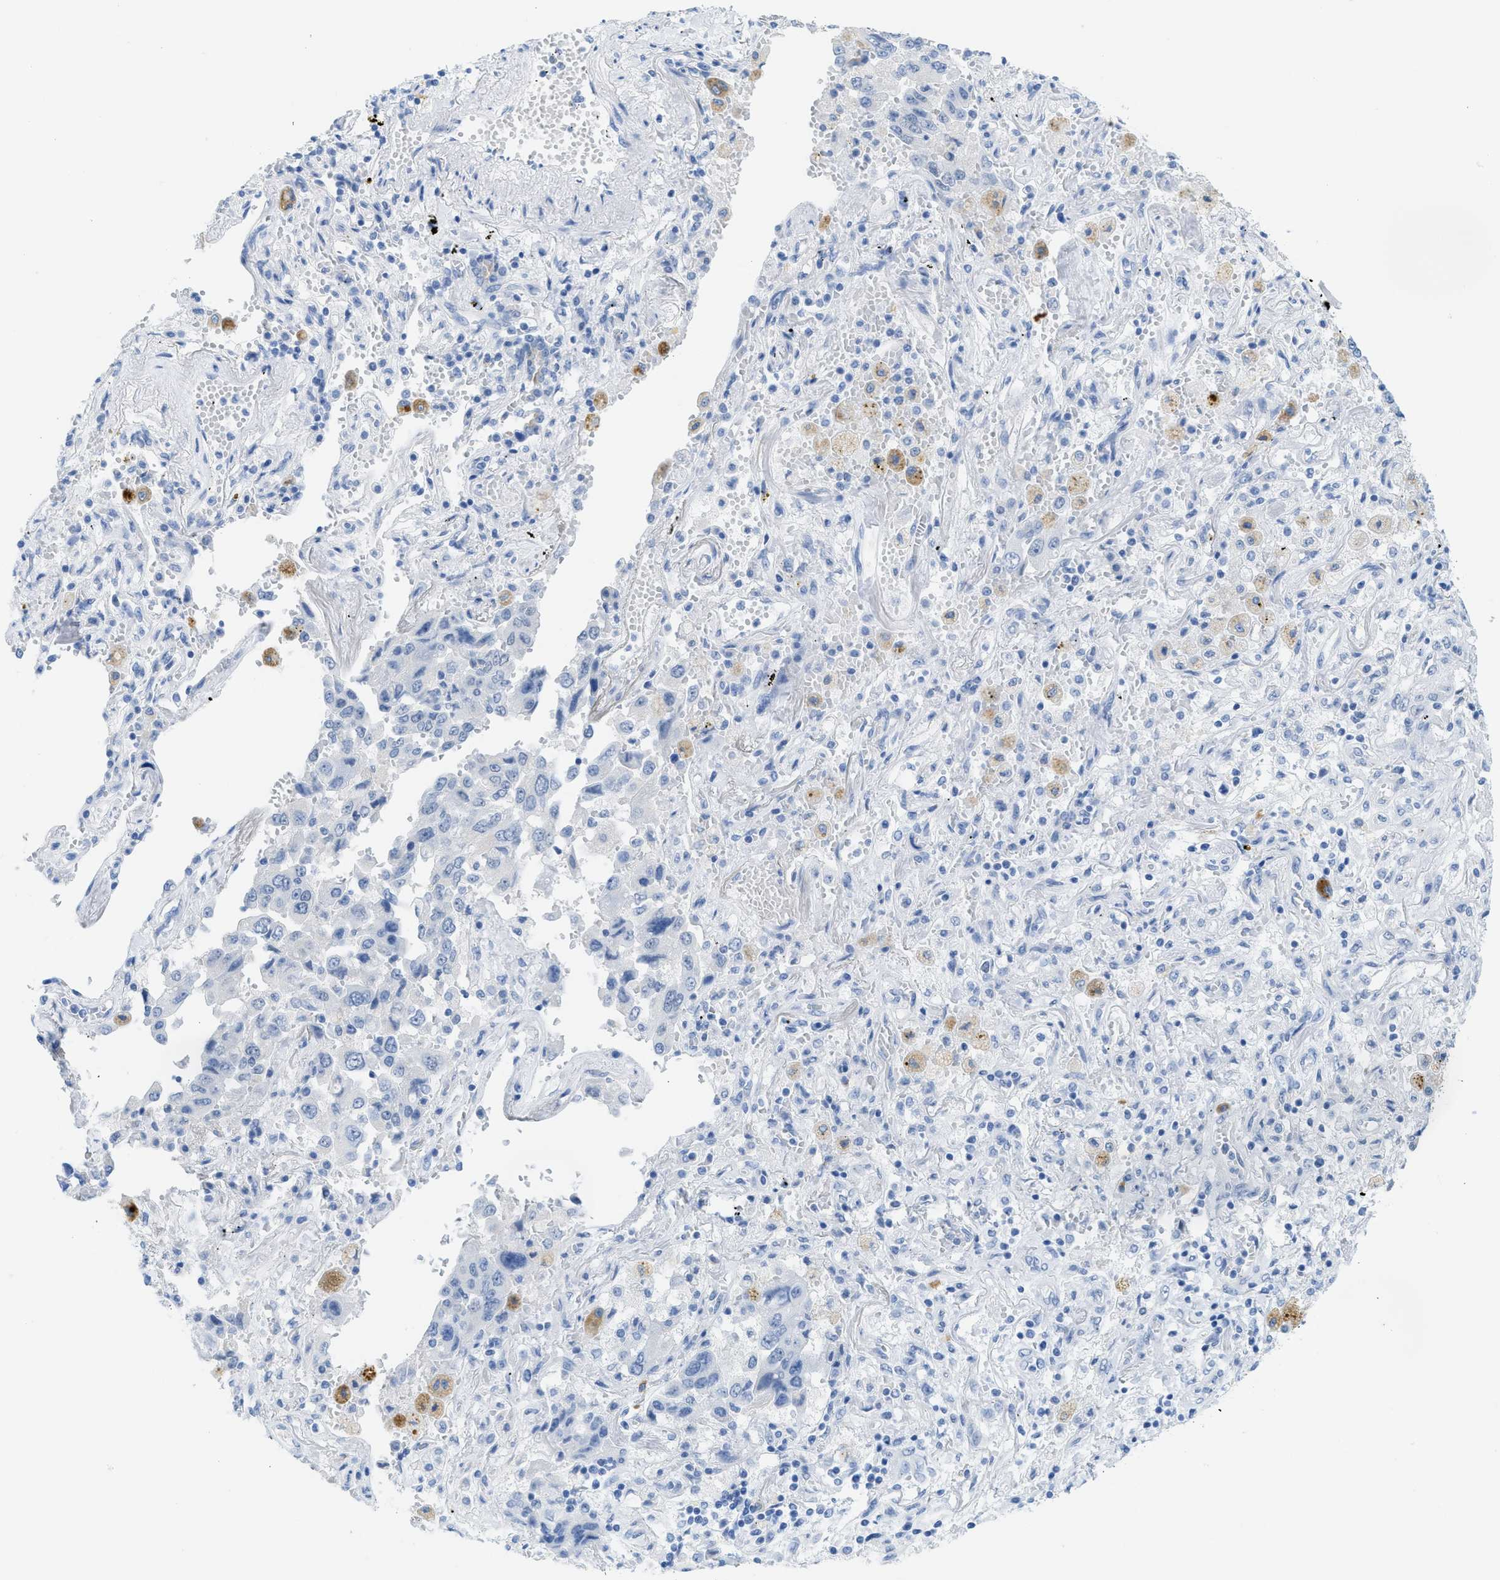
{"staining": {"intensity": "negative", "quantity": "none", "location": "none"}, "tissue": "lung cancer", "cell_type": "Tumor cells", "image_type": "cancer", "snomed": [{"axis": "morphology", "description": "Adenocarcinoma, NOS"}, {"axis": "topography", "description": "Lung"}], "caption": "The micrograph displays no significant positivity in tumor cells of adenocarcinoma (lung).", "gene": "WDR4", "patient": {"sex": "female", "age": 65}}